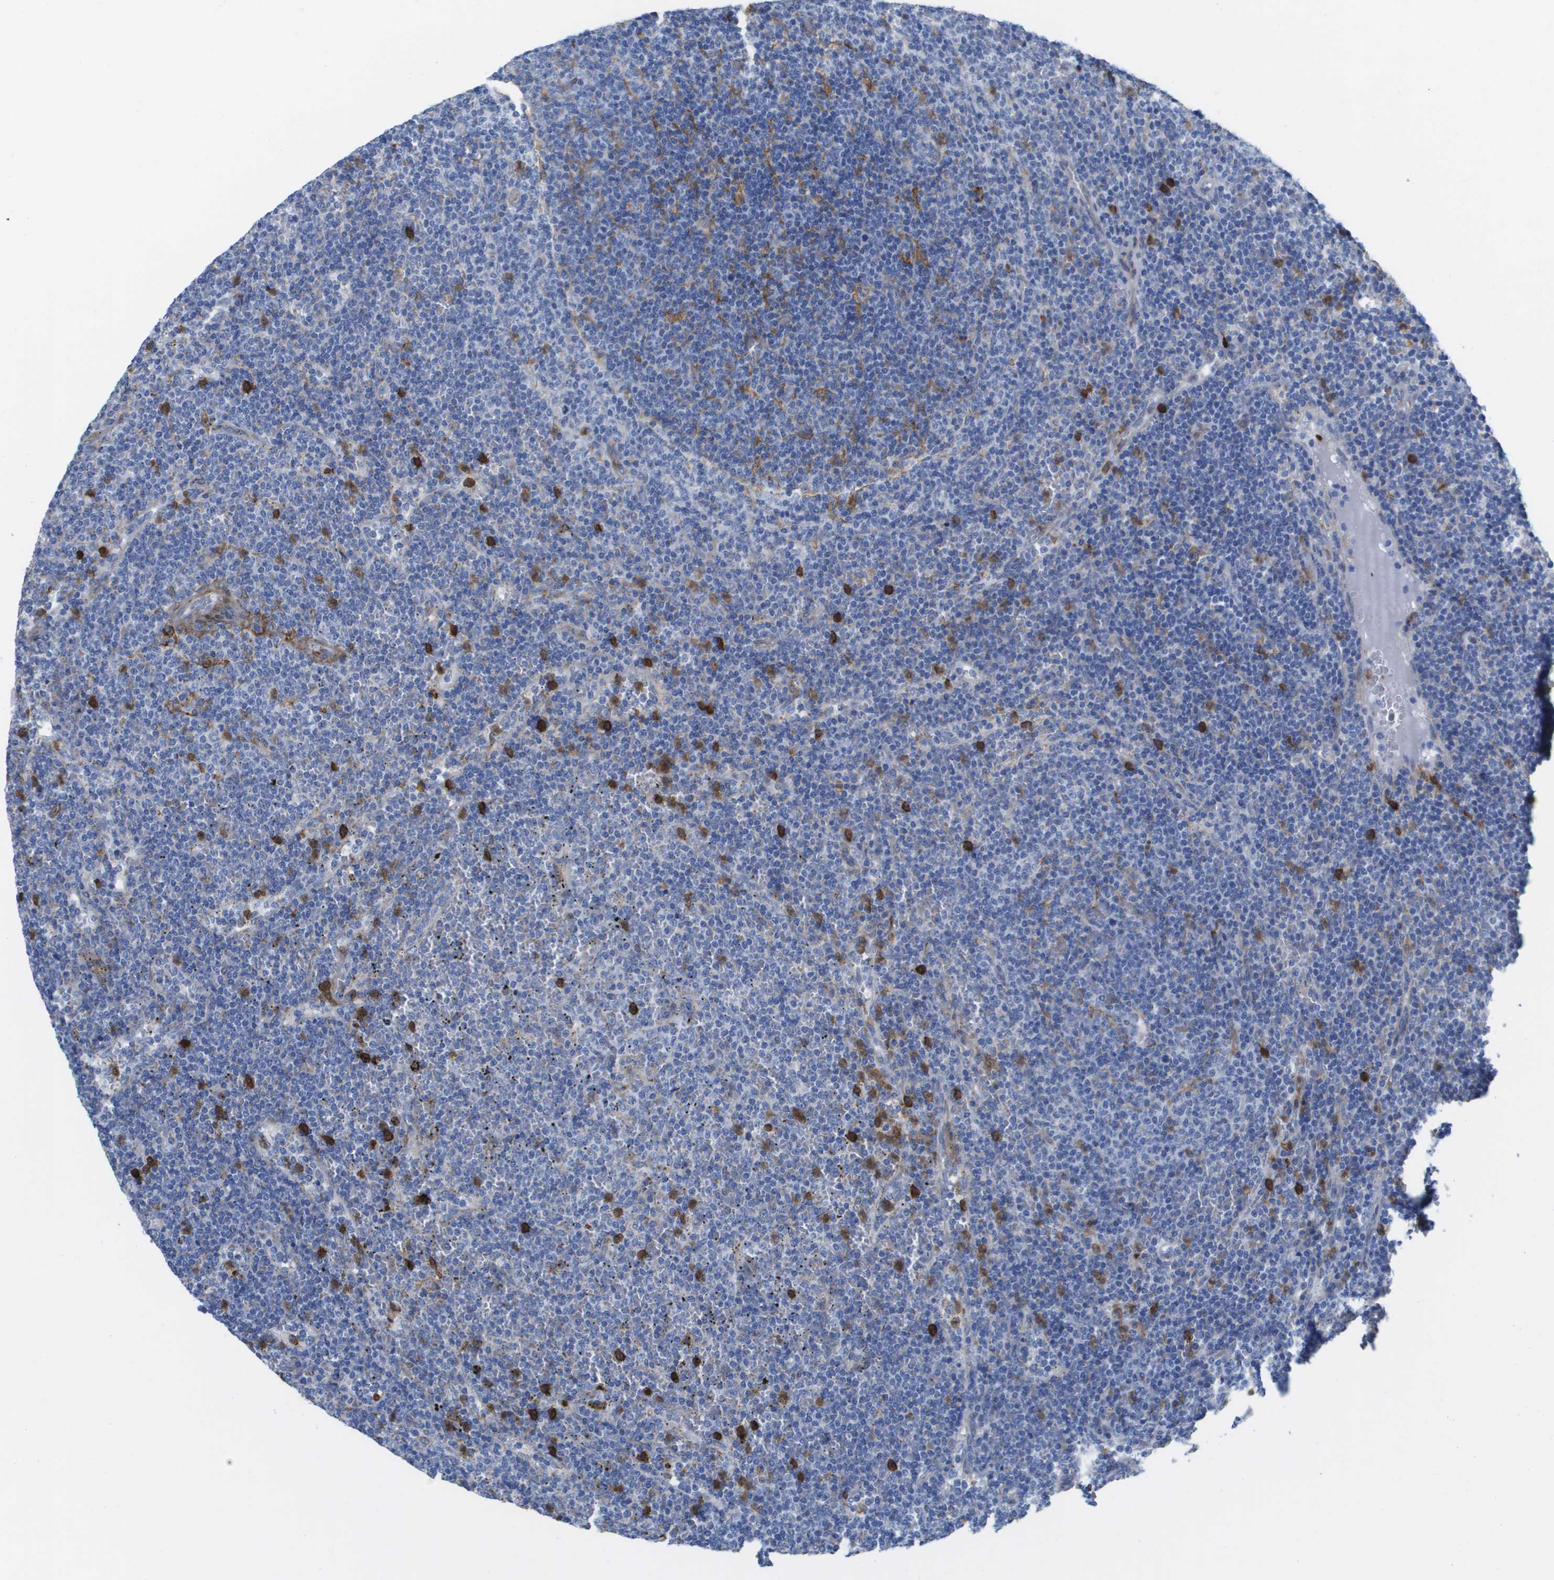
{"staining": {"intensity": "negative", "quantity": "none", "location": "none"}, "tissue": "lymphoma", "cell_type": "Tumor cells", "image_type": "cancer", "snomed": [{"axis": "morphology", "description": "Malignant lymphoma, non-Hodgkin's type, Low grade"}, {"axis": "topography", "description": "Spleen"}], "caption": "IHC of lymphoma exhibits no staining in tumor cells.", "gene": "SLC37A2", "patient": {"sex": "female", "age": 50}}